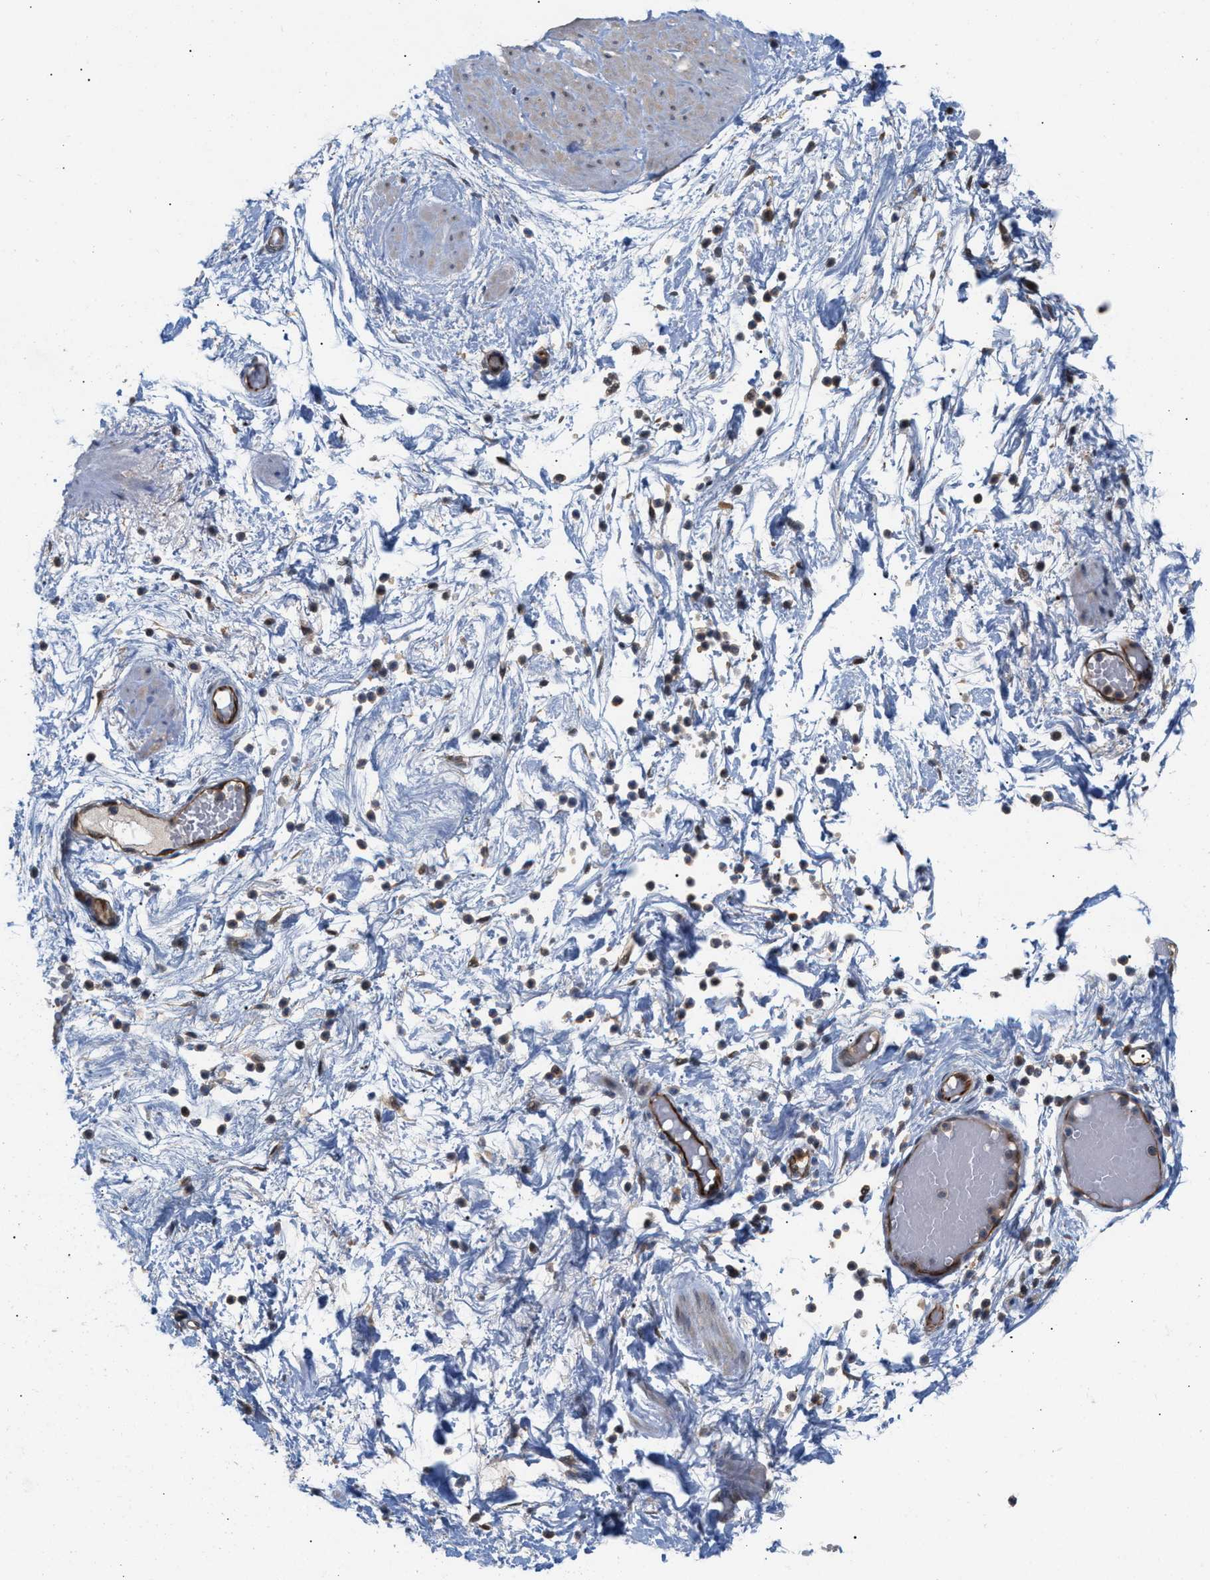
{"staining": {"intensity": "weak", "quantity": "25%-75%", "location": "cytoplasmic/membranous"}, "tissue": "adipose tissue", "cell_type": "Adipocytes", "image_type": "normal", "snomed": [{"axis": "morphology", "description": "Normal tissue, NOS"}, {"axis": "topography", "description": "Soft tissue"}, {"axis": "topography", "description": "Vascular tissue"}], "caption": "The photomicrograph shows a brown stain indicating the presence of a protein in the cytoplasmic/membranous of adipocytes in adipose tissue. (IHC, brightfield microscopy, high magnification).", "gene": "GLOD4", "patient": {"sex": "female", "age": 35}}